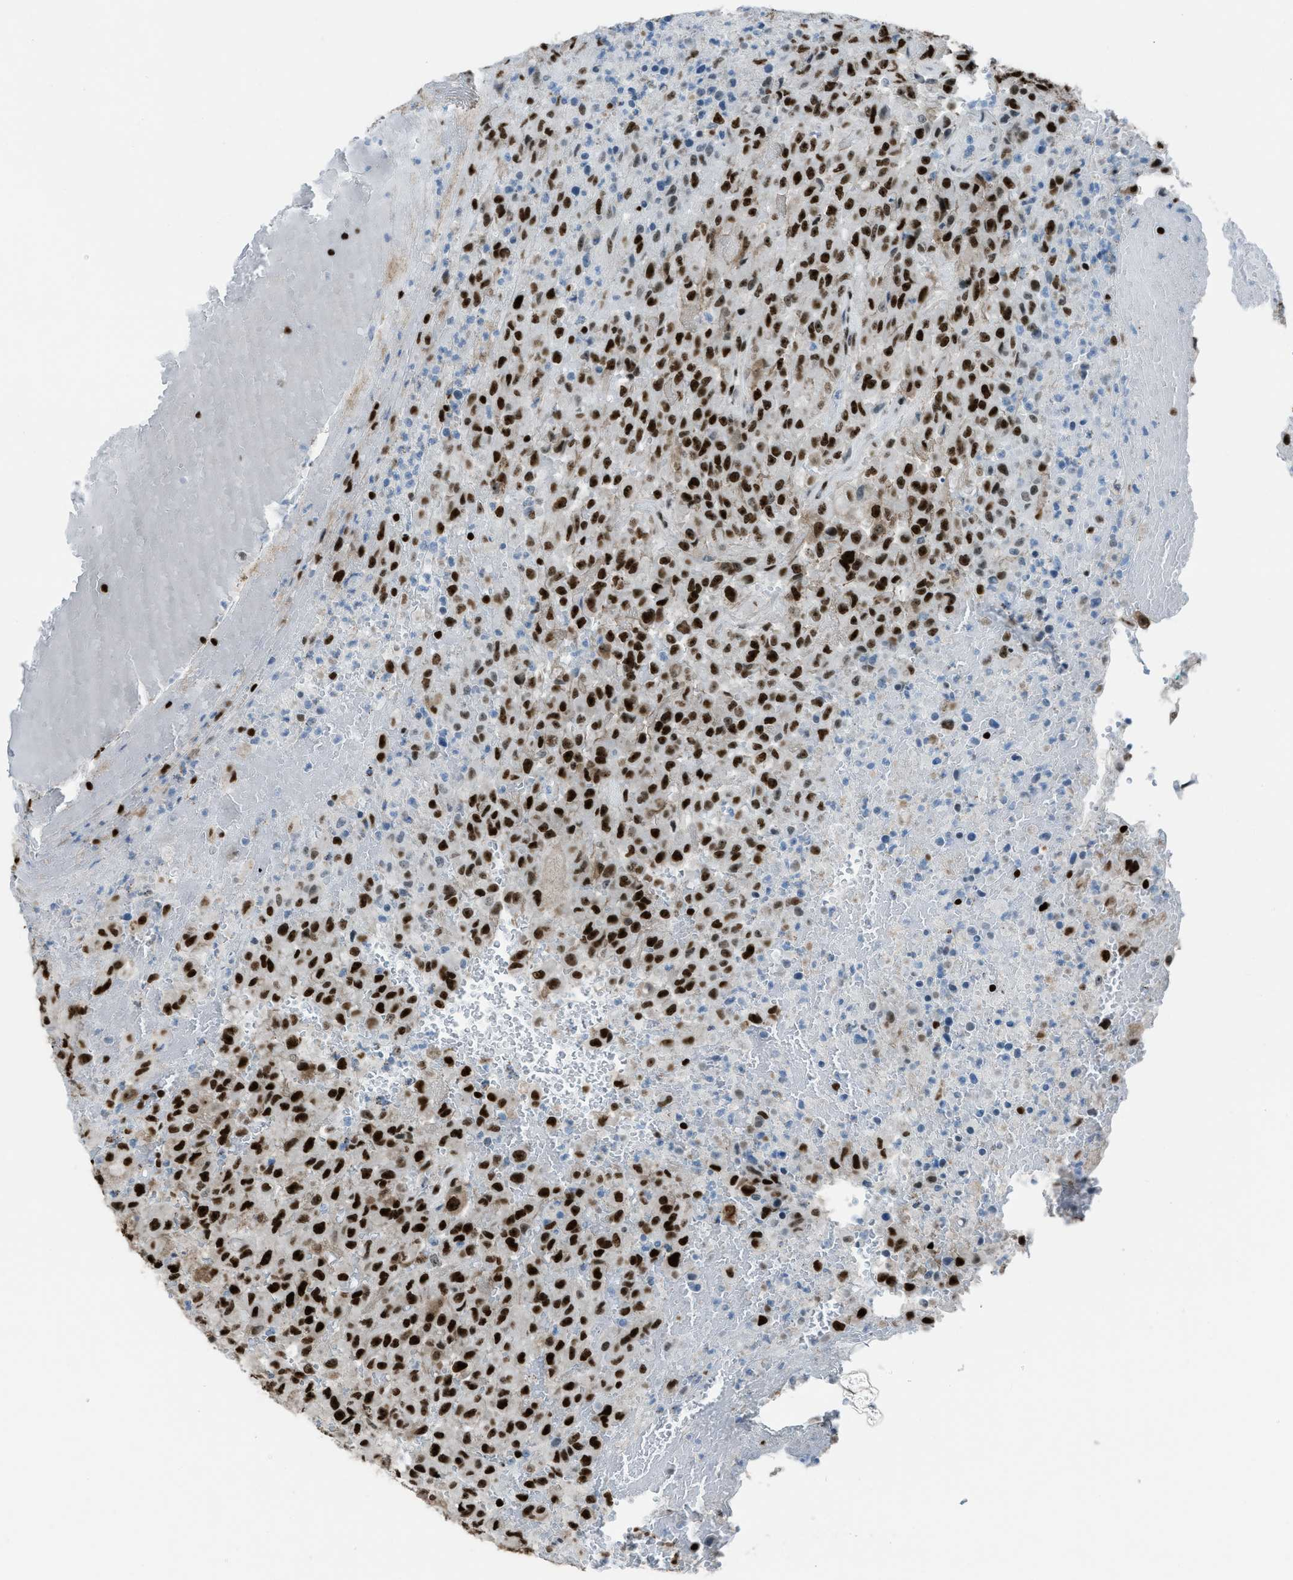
{"staining": {"intensity": "strong", "quantity": ">75%", "location": "nuclear"}, "tissue": "urothelial cancer", "cell_type": "Tumor cells", "image_type": "cancer", "snomed": [{"axis": "morphology", "description": "Urothelial carcinoma, High grade"}, {"axis": "topography", "description": "Urinary bladder"}], "caption": "The micrograph exhibits a brown stain indicating the presence of a protein in the nuclear of tumor cells in high-grade urothelial carcinoma. (brown staining indicates protein expression, while blue staining denotes nuclei).", "gene": "SLFN5", "patient": {"sex": "male", "age": 46}}